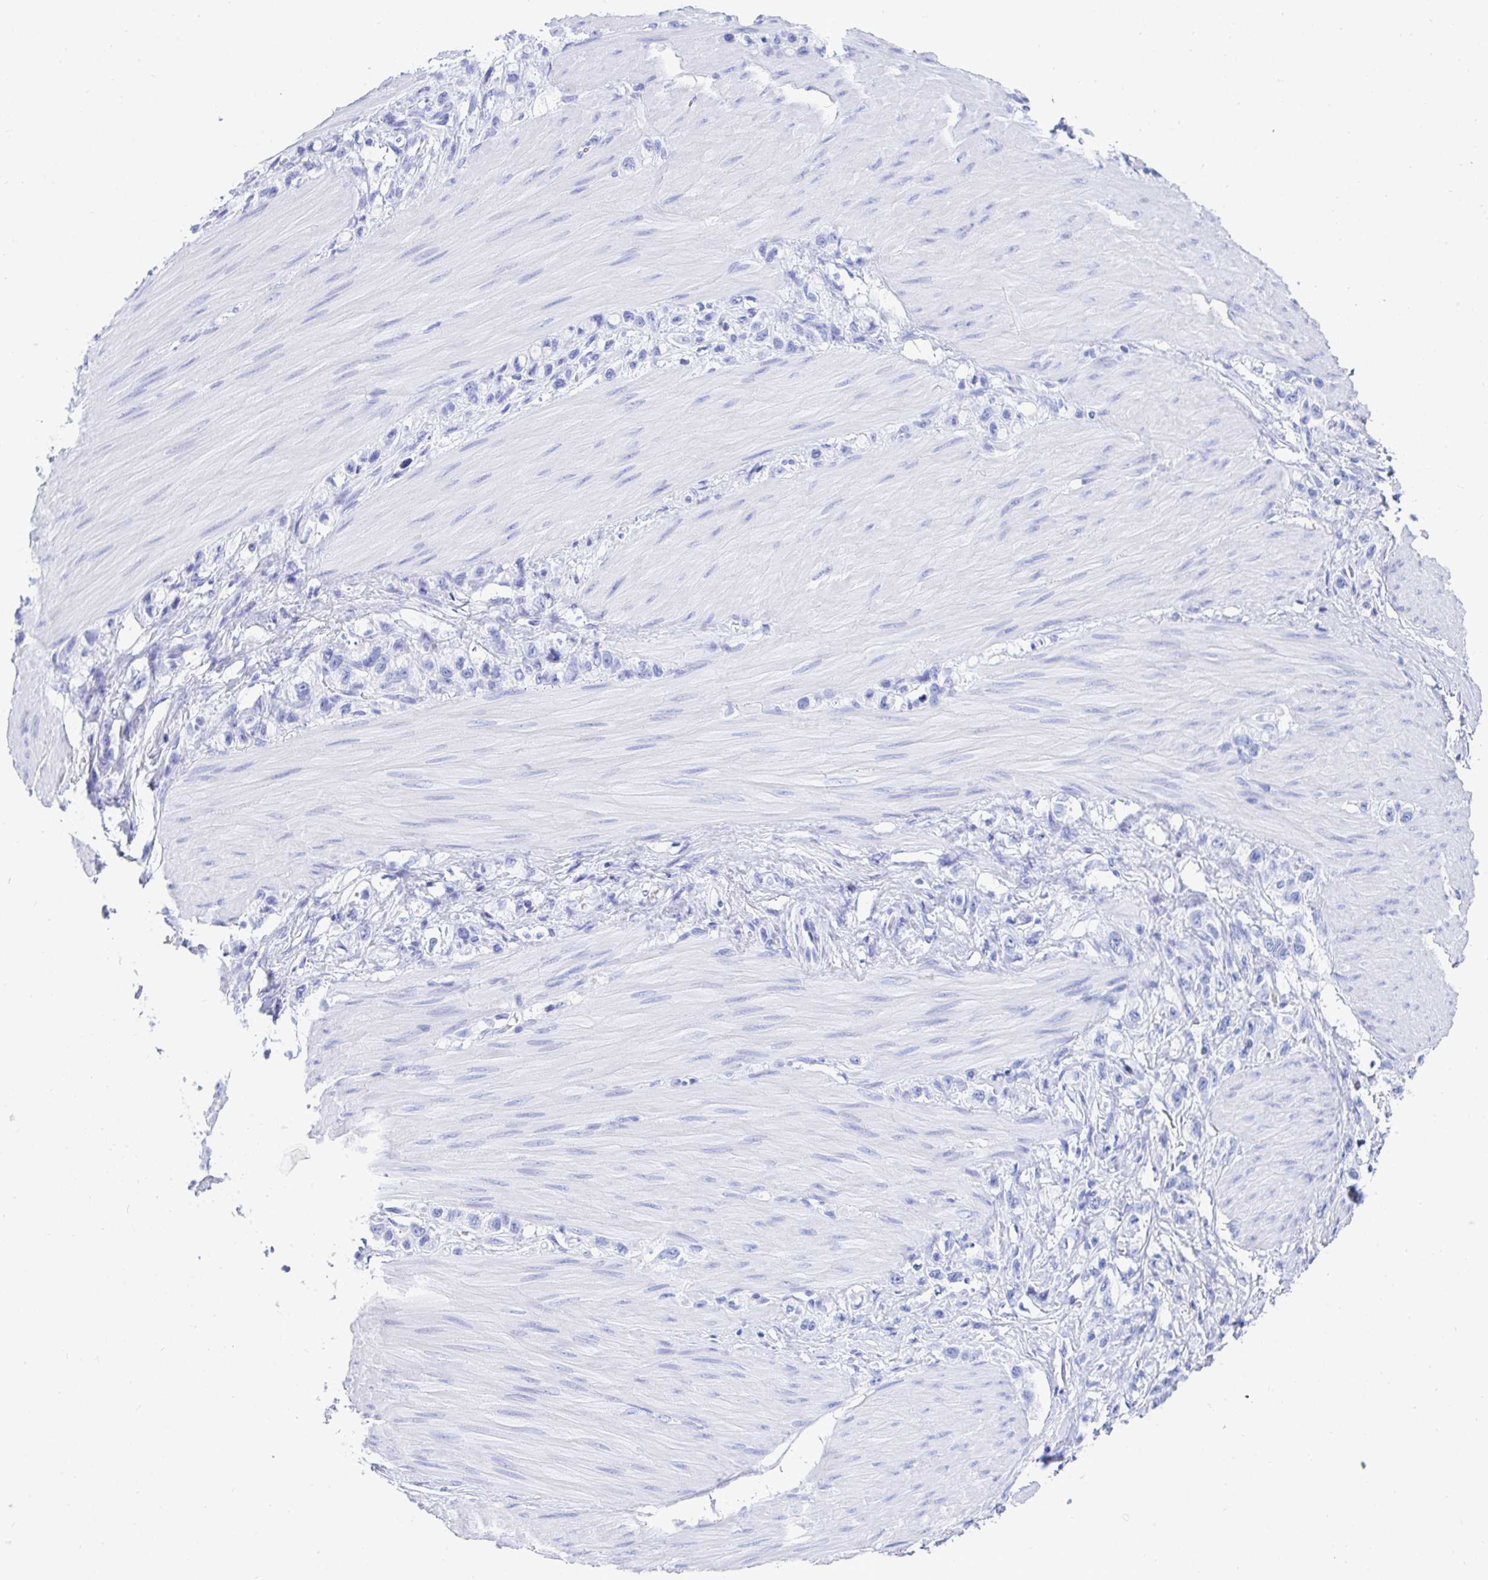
{"staining": {"intensity": "negative", "quantity": "none", "location": "none"}, "tissue": "stomach cancer", "cell_type": "Tumor cells", "image_type": "cancer", "snomed": [{"axis": "morphology", "description": "Adenocarcinoma, NOS"}, {"axis": "topography", "description": "Stomach"}], "caption": "The histopathology image exhibits no significant staining in tumor cells of stomach cancer (adenocarcinoma).", "gene": "CD7", "patient": {"sex": "female", "age": 65}}